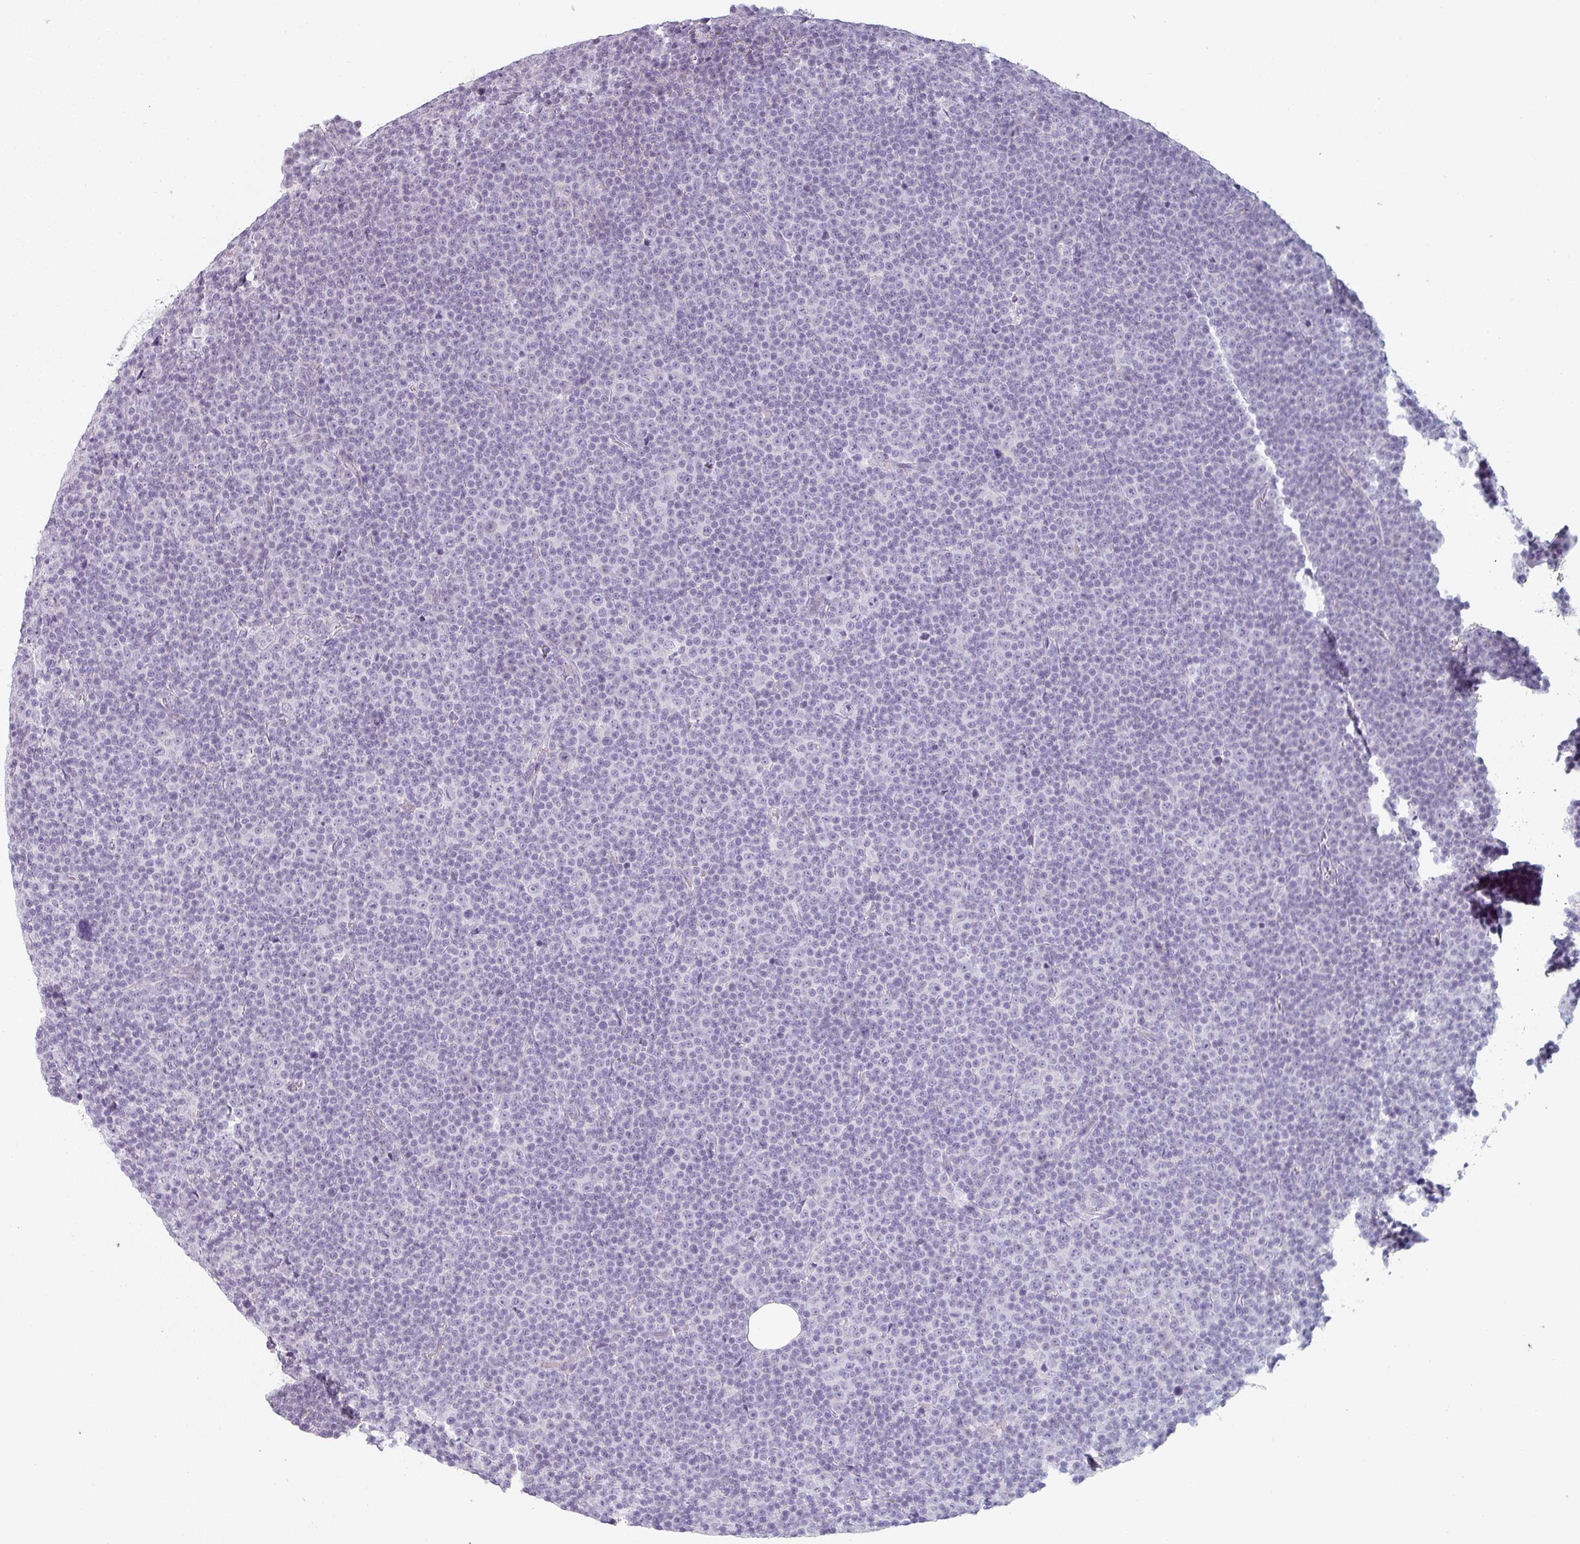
{"staining": {"intensity": "negative", "quantity": "none", "location": "none"}, "tissue": "lymphoma", "cell_type": "Tumor cells", "image_type": "cancer", "snomed": [{"axis": "morphology", "description": "Malignant lymphoma, non-Hodgkin's type, Low grade"}, {"axis": "topography", "description": "Lymph node"}], "caption": "The image demonstrates no significant expression in tumor cells of lymphoma.", "gene": "SFTPA1", "patient": {"sex": "female", "age": 67}}